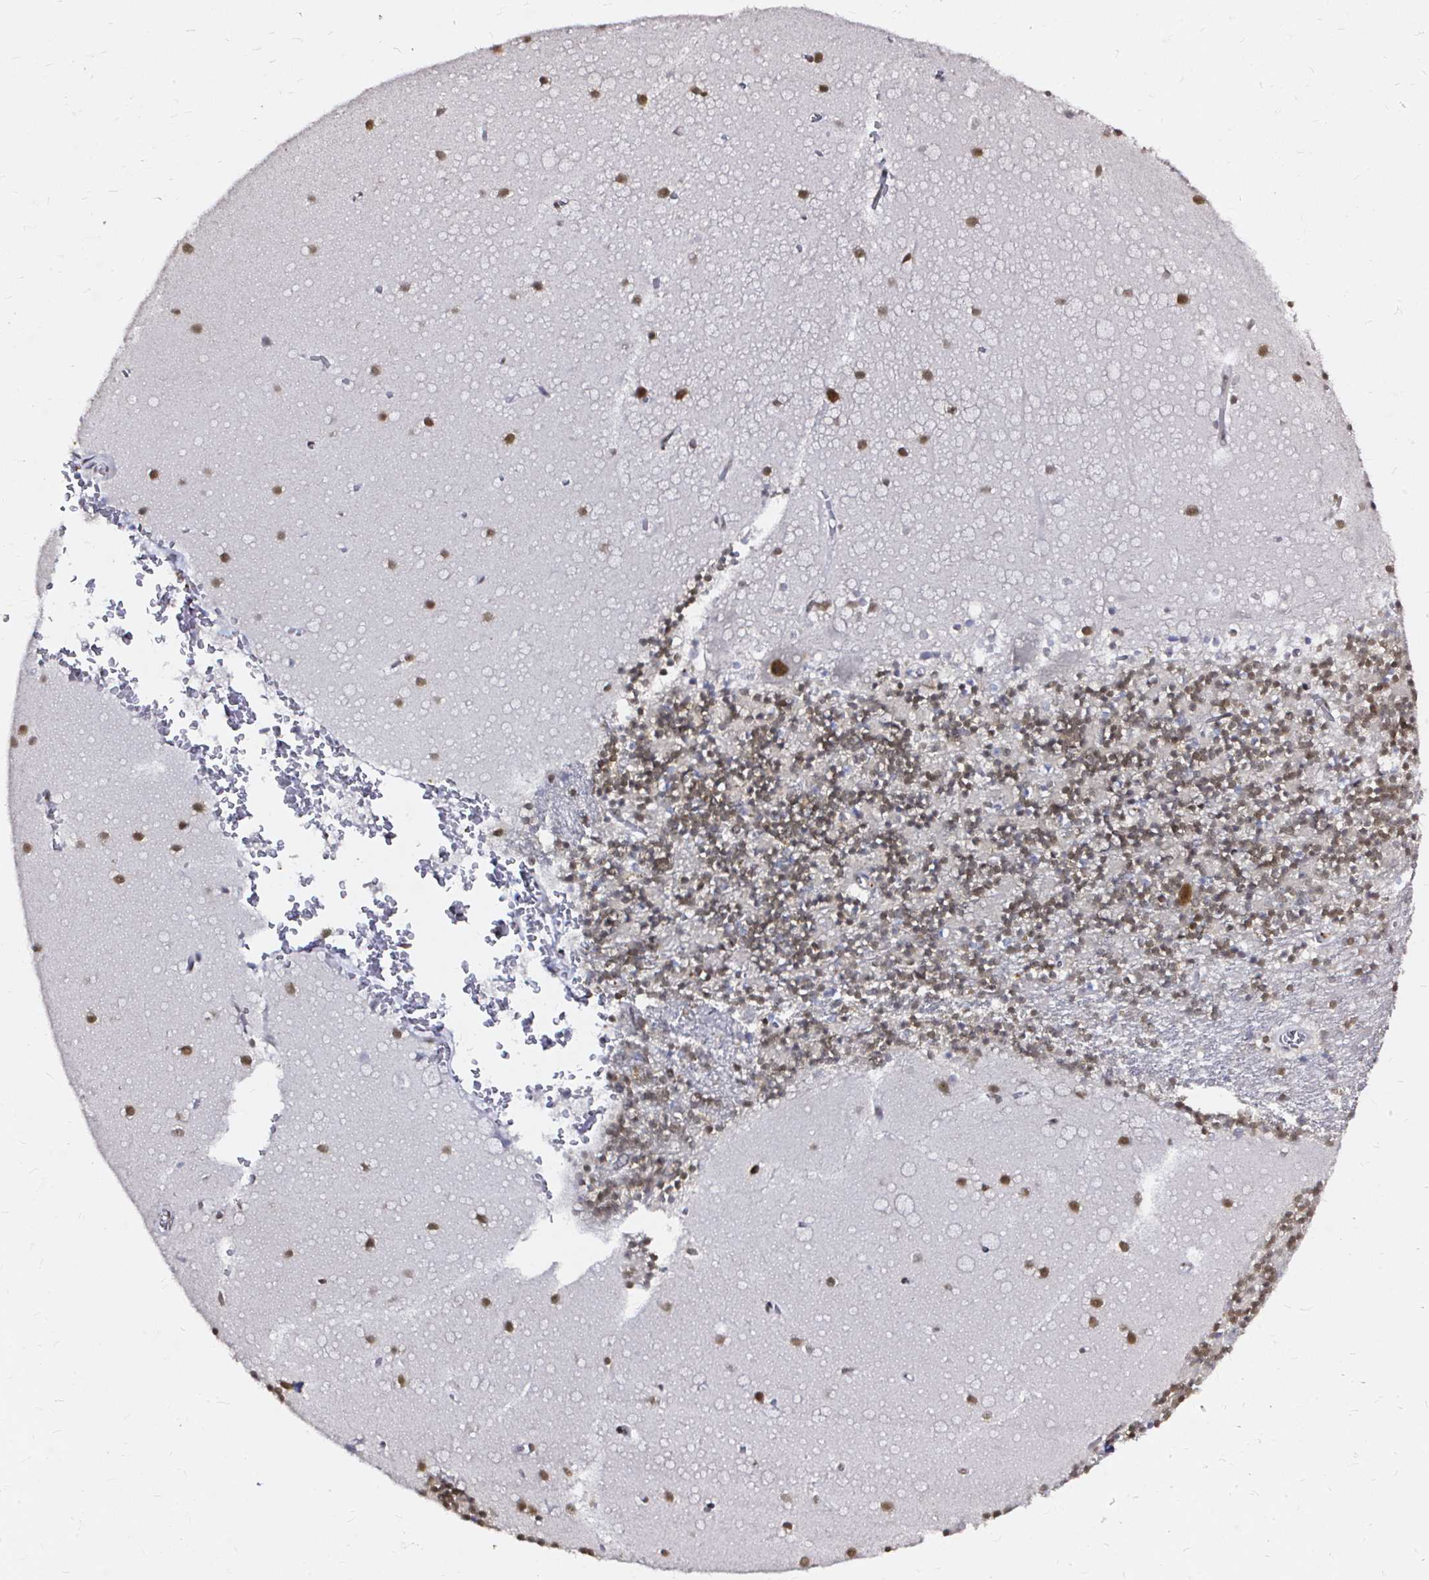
{"staining": {"intensity": "moderate", "quantity": ">75%", "location": "nuclear"}, "tissue": "cerebellum", "cell_type": "Cells in granular layer", "image_type": "normal", "snomed": [{"axis": "morphology", "description": "Normal tissue, NOS"}, {"axis": "topography", "description": "Cerebellum"}], "caption": "High-magnification brightfield microscopy of unremarkable cerebellum stained with DAB (3,3'-diaminobenzidine) (brown) and counterstained with hematoxylin (blue). cells in granular layer exhibit moderate nuclear positivity is seen in about>75% of cells.", "gene": "SNRPC", "patient": {"sex": "male", "age": 54}}